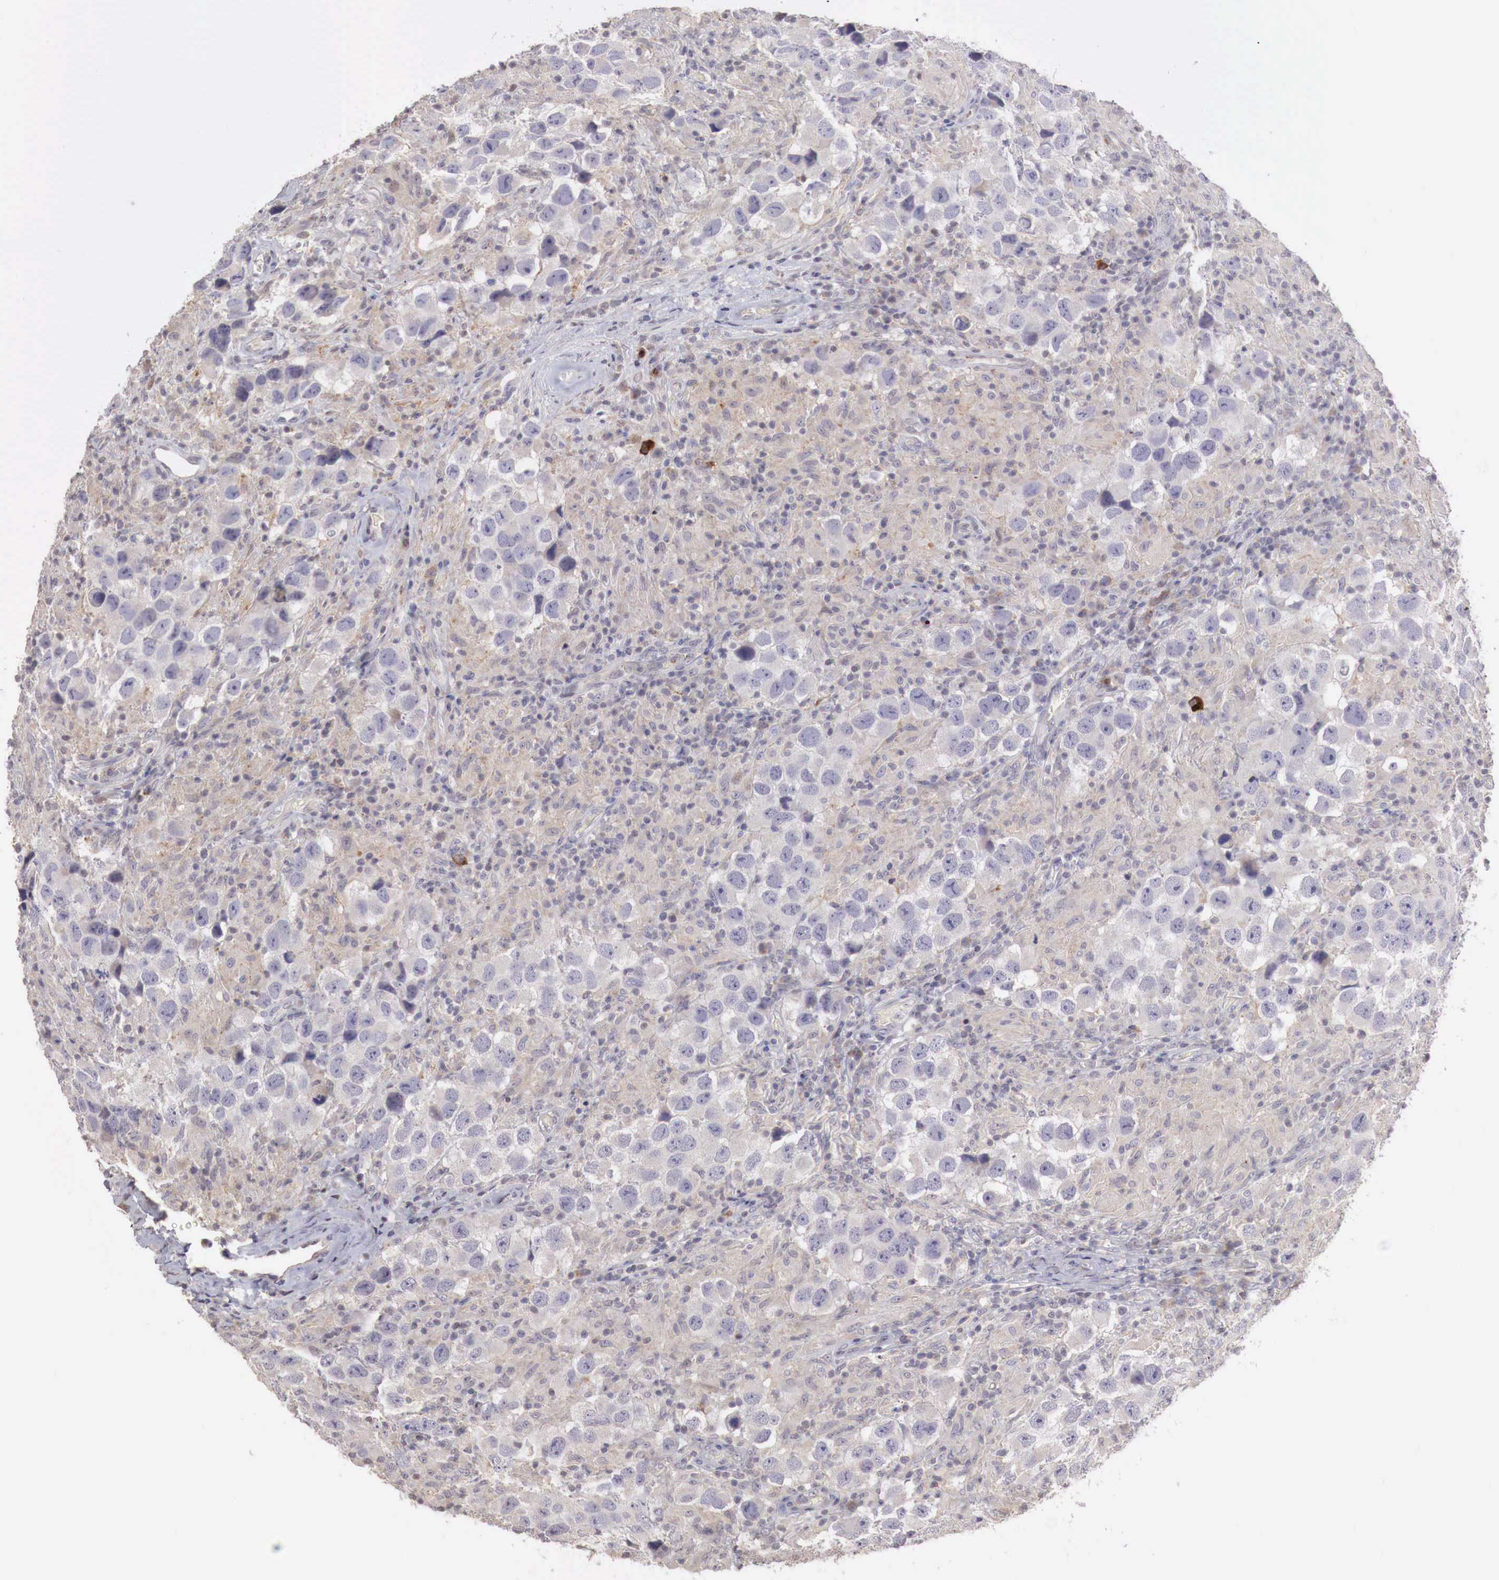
{"staining": {"intensity": "weak", "quantity": ">75%", "location": "cytoplasmic/membranous"}, "tissue": "testis cancer", "cell_type": "Tumor cells", "image_type": "cancer", "snomed": [{"axis": "morphology", "description": "Carcinoma, Embryonal, NOS"}, {"axis": "topography", "description": "Testis"}], "caption": "Protein staining displays weak cytoplasmic/membranous expression in approximately >75% of tumor cells in embryonal carcinoma (testis). The protein is stained brown, and the nuclei are stained in blue (DAB (3,3'-diaminobenzidine) IHC with brightfield microscopy, high magnification).", "gene": "TBC1D9", "patient": {"sex": "male", "age": 21}}